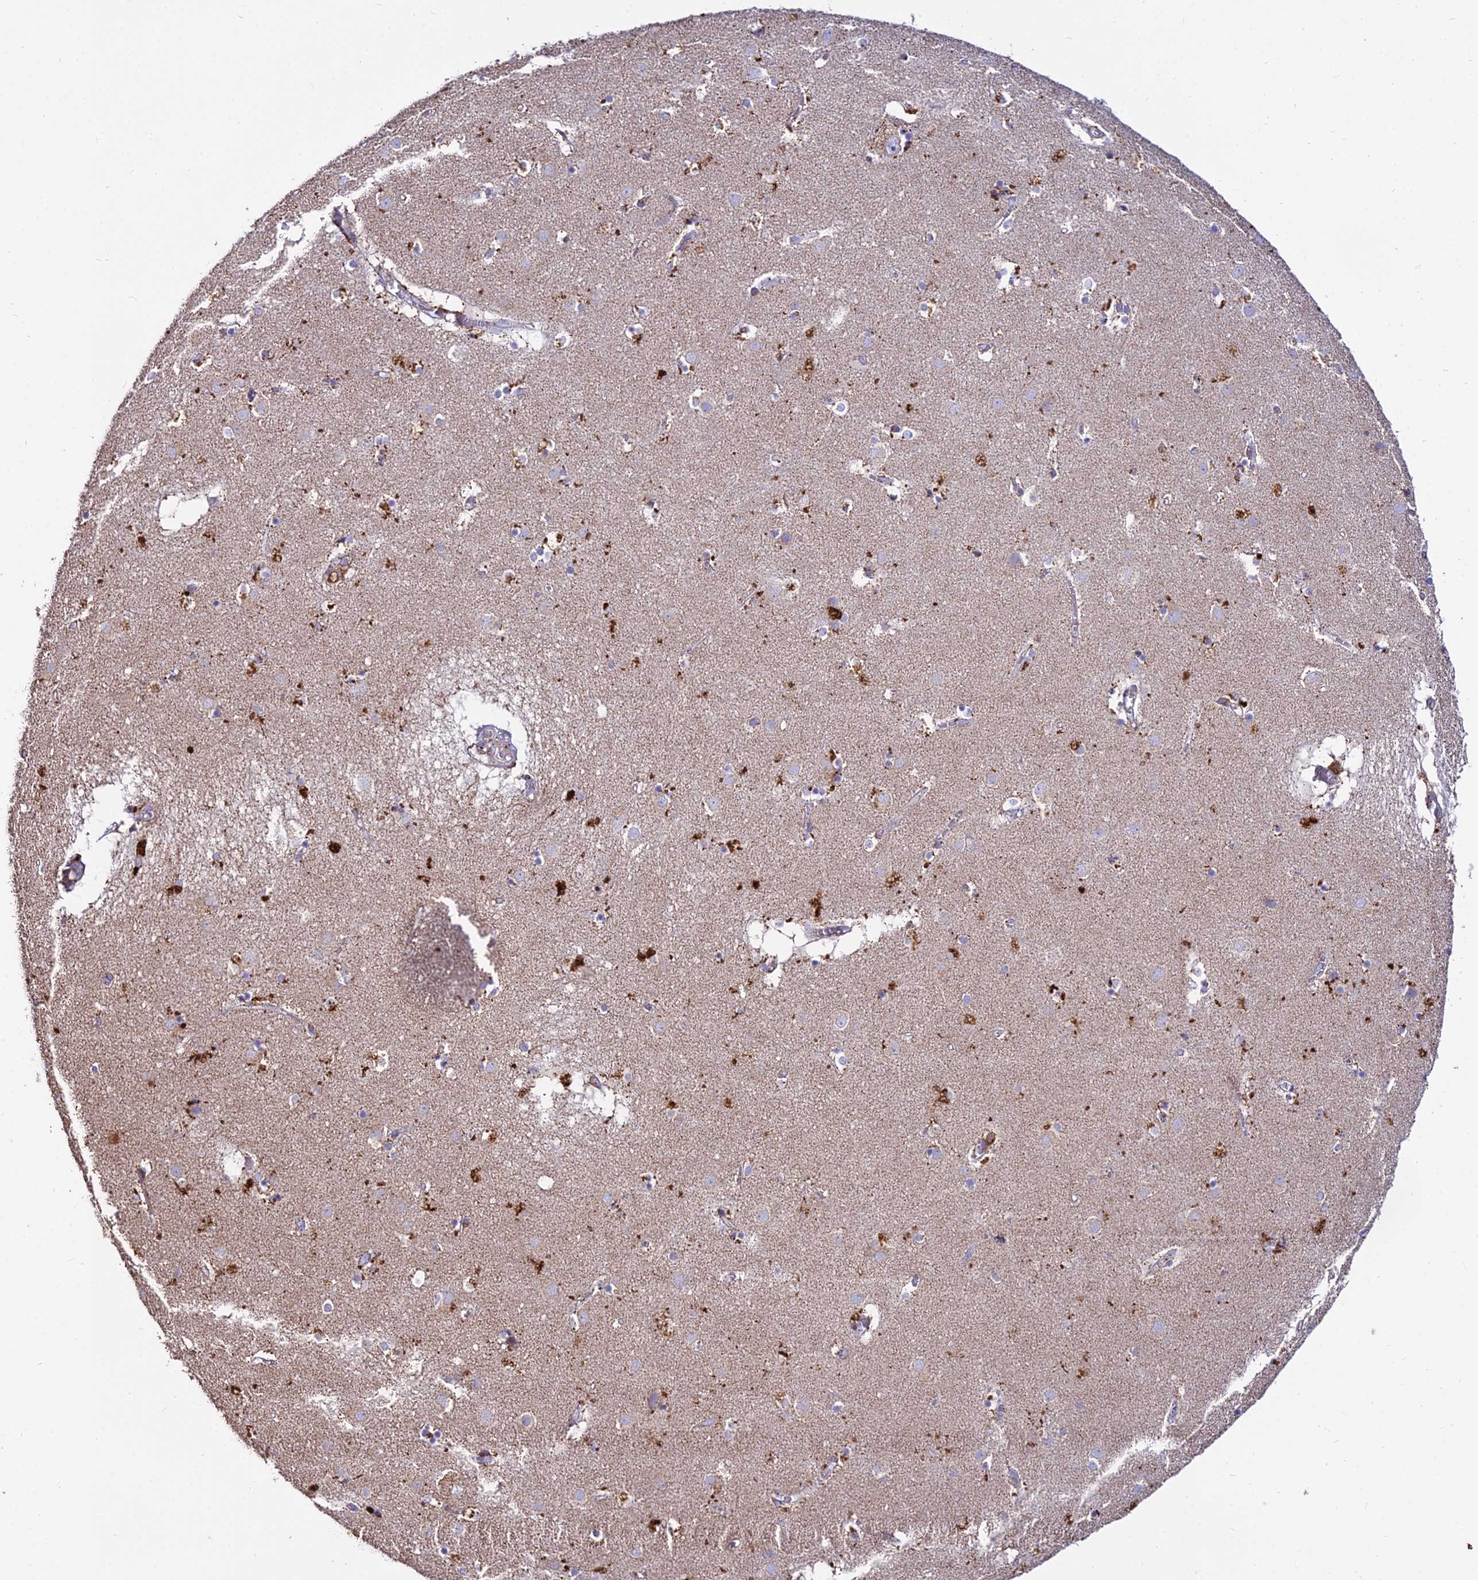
{"staining": {"intensity": "moderate", "quantity": "<25%", "location": "cytoplasmic/membranous"}, "tissue": "caudate", "cell_type": "Glial cells", "image_type": "normal", "snomed": [{"axis": "morphology", "description": "Normal tissue, NOS"}, {"axis": "topography", "description": "Lateral ventricle wall"}], "caption": "A low amount of moderate cytoplasmic/membranous expression is seen in approximately <25% of glial cells in unremarkable caudate.", "gene": "PNLIPRP3", "patient": {"sex": "male", "age": 70}}